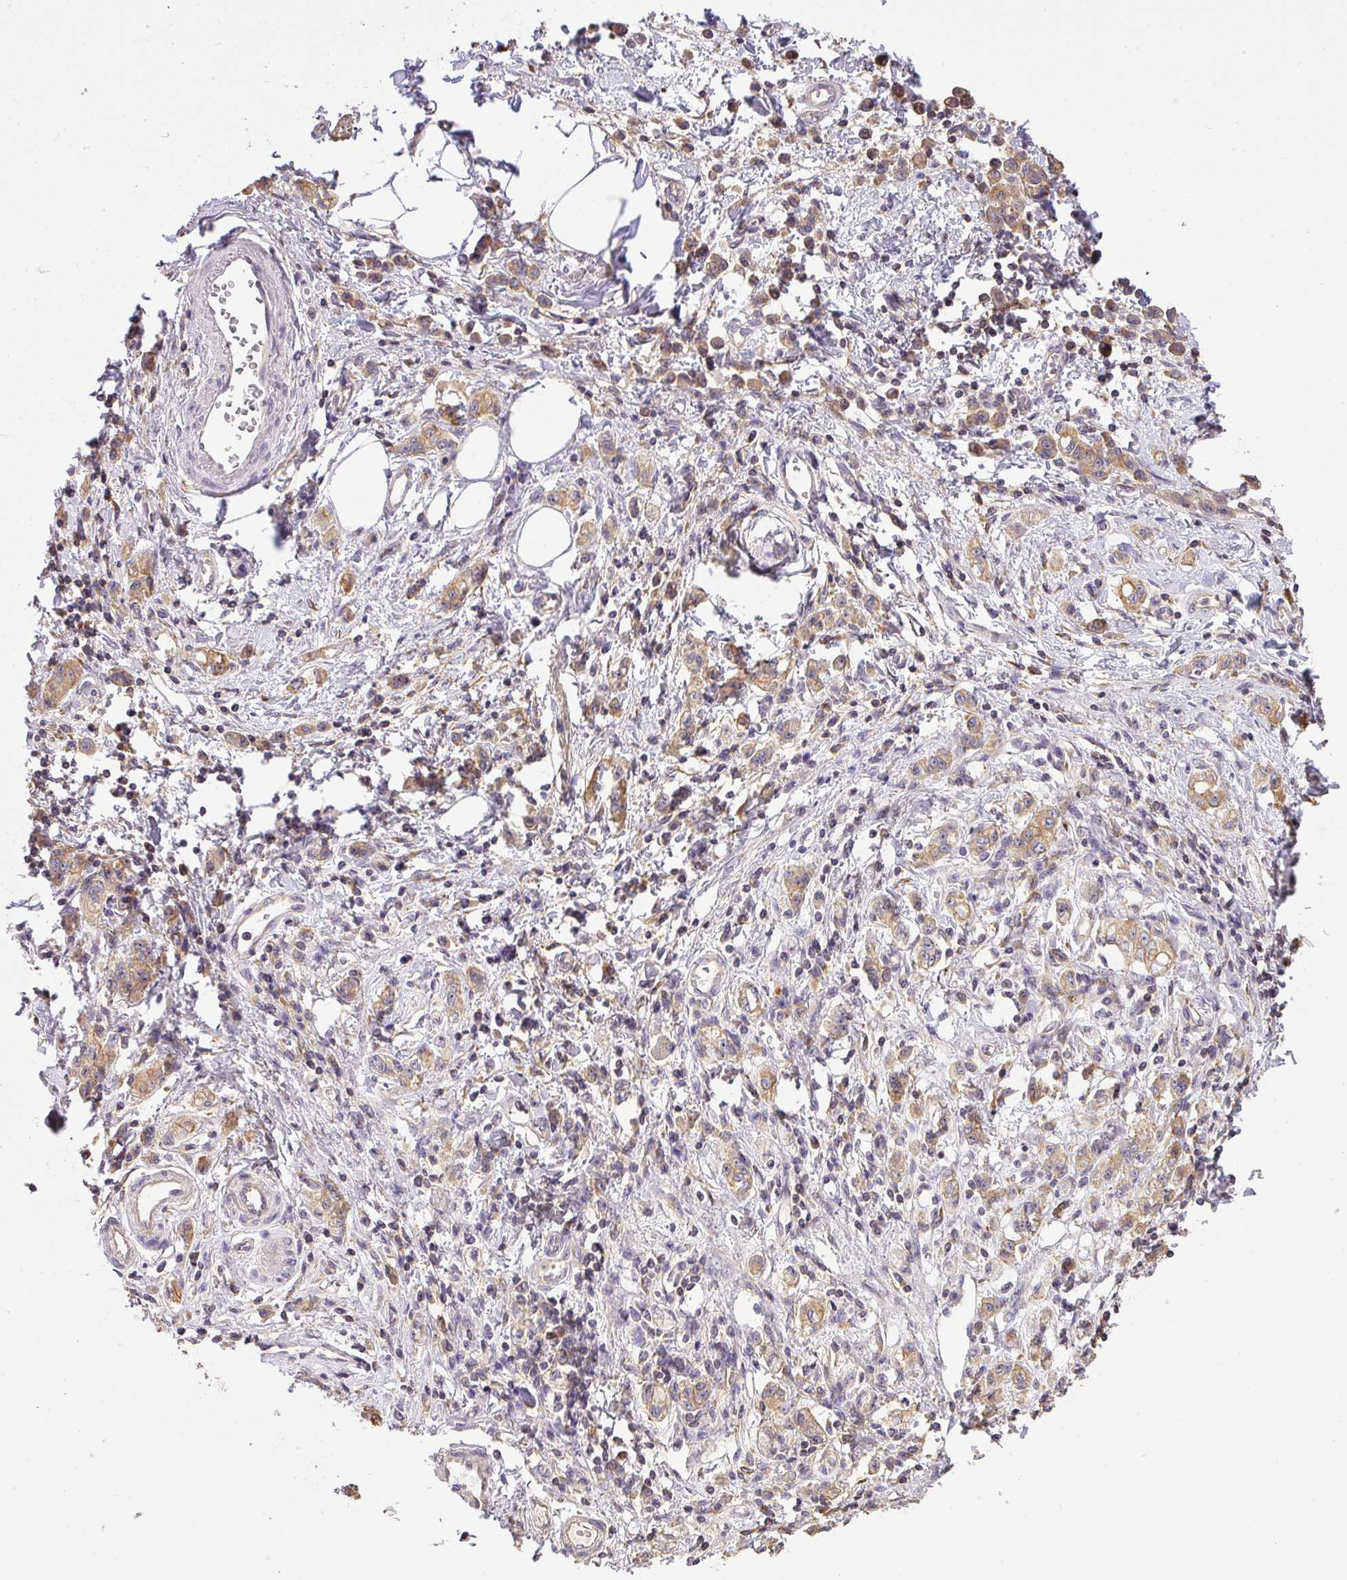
{"staining": {"intensity": "moderate", "quantity": ">75%", "location": "cytoplasmic/membranous"}, "tissue": "stomach cancer", "cell_type": "Tumor cells", "image_type": "cancer", "snomed": [{"axis": "morphology", "description": "Adenocarcinoma, NOS"}, {"axis": "topography", "description": "Stomach"}], "caption": "Stomach cancer stained for a protein shows moderate cytoplasmic/membranous positivity in tumor cells.", "gene": "VENTX", "patient": {"sex": "male", "age": 77}}